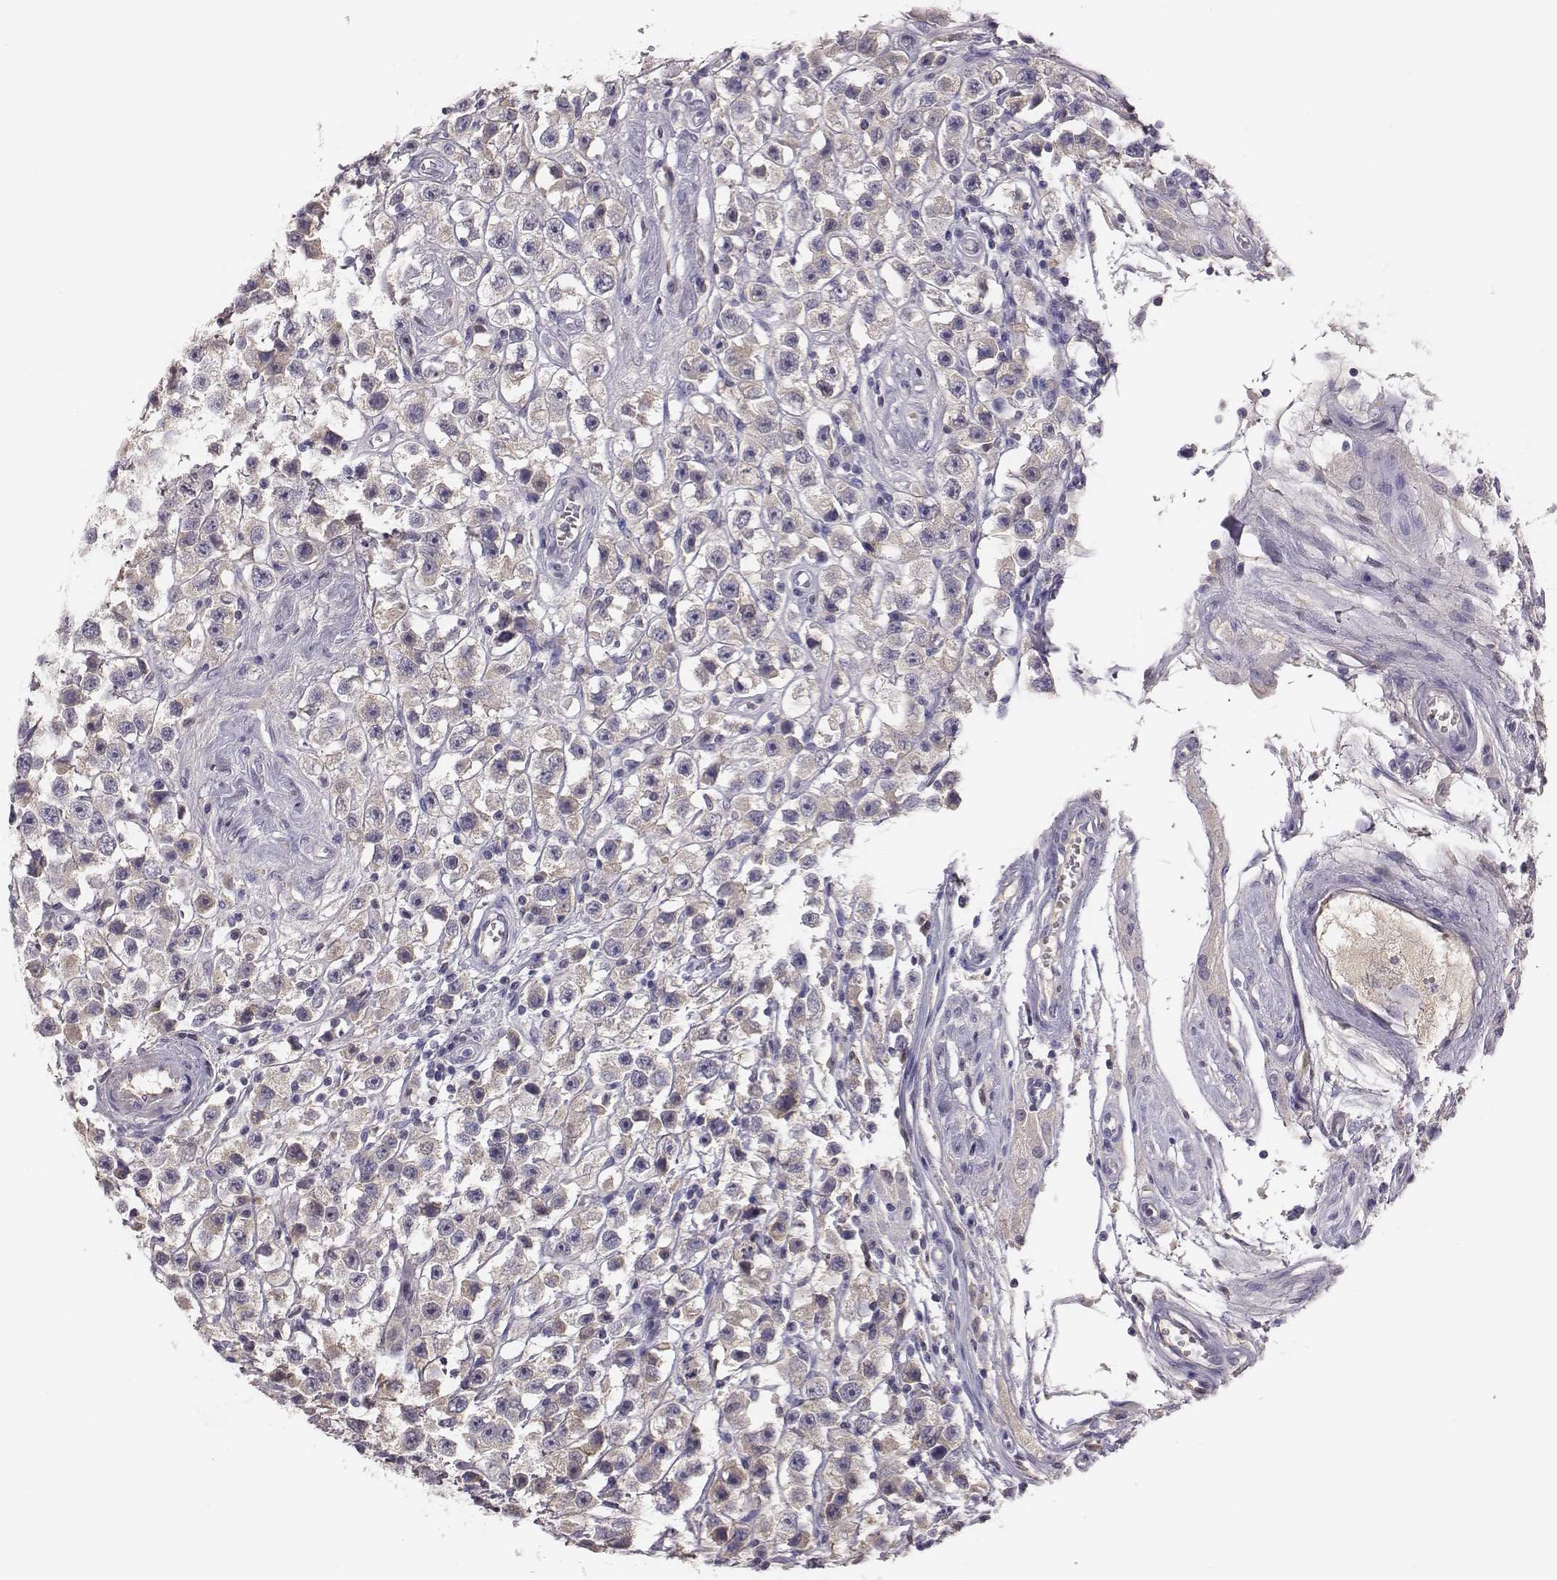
{"staining": {"intensity": "negative", "quantity": "none", "location": "none"}, "tissue": "testis cancer", "cell_type": "Tumor cells", "image_type": "cancer", "snomed": [{"axis": "morphology", "description": "Seminoma, NOS"}, {"axis": "topography", "description": "Testis"}], "caption": "DAB immunohistochemical staining of testis seminoma reveals no significant positivity in tumor cells. Brightfield microscopy of immunohistochemistry stained with DAB (3,3'-diaminobenzidine) (brown) and hematoxylin (blue), captured at high magnification.", "gene": "EN1", "patient": {"sex": "male", "age": 45}}